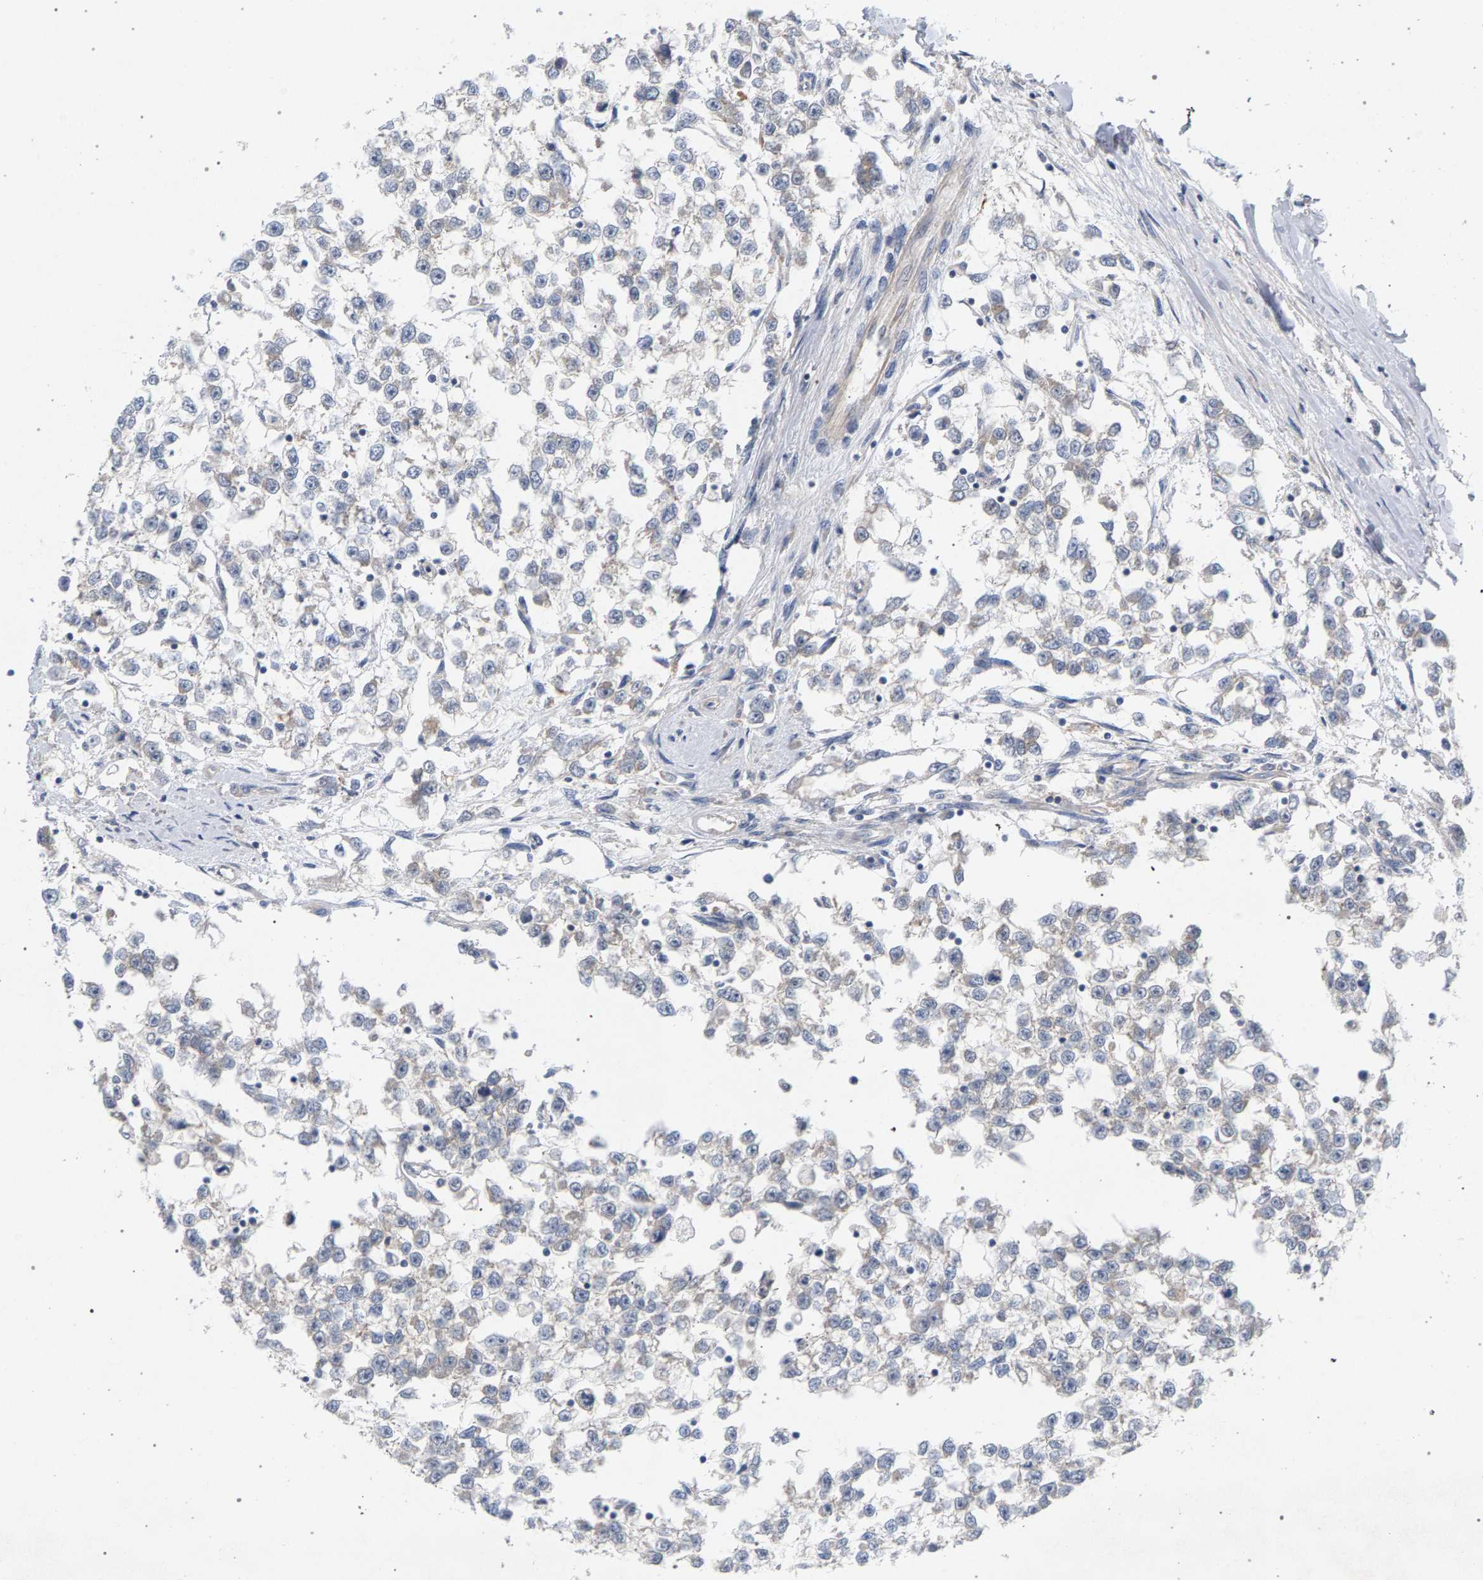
{"staining": {"intensity": "negative", "quantity": "none", "location": "none"}, "tissue": "testis cancer", "cell_type": "Tumor cells", "image_type": "cancer", "snomed": [{"axis": "morphology", "description": "Seminoma, NOS"}, {"axis": "morphology", "description": "Carcinoma, Embryonal, NOS"}, {"axis": "topography", "description": "Testis"}], "caption": "Immunohistochemistry (IHC) of human testis cancer (embryonal carcinoma) exhibits no expression in tumor cells.", "gene": "MAMDC2", "patient": {"sex": "male", "age": 51}}